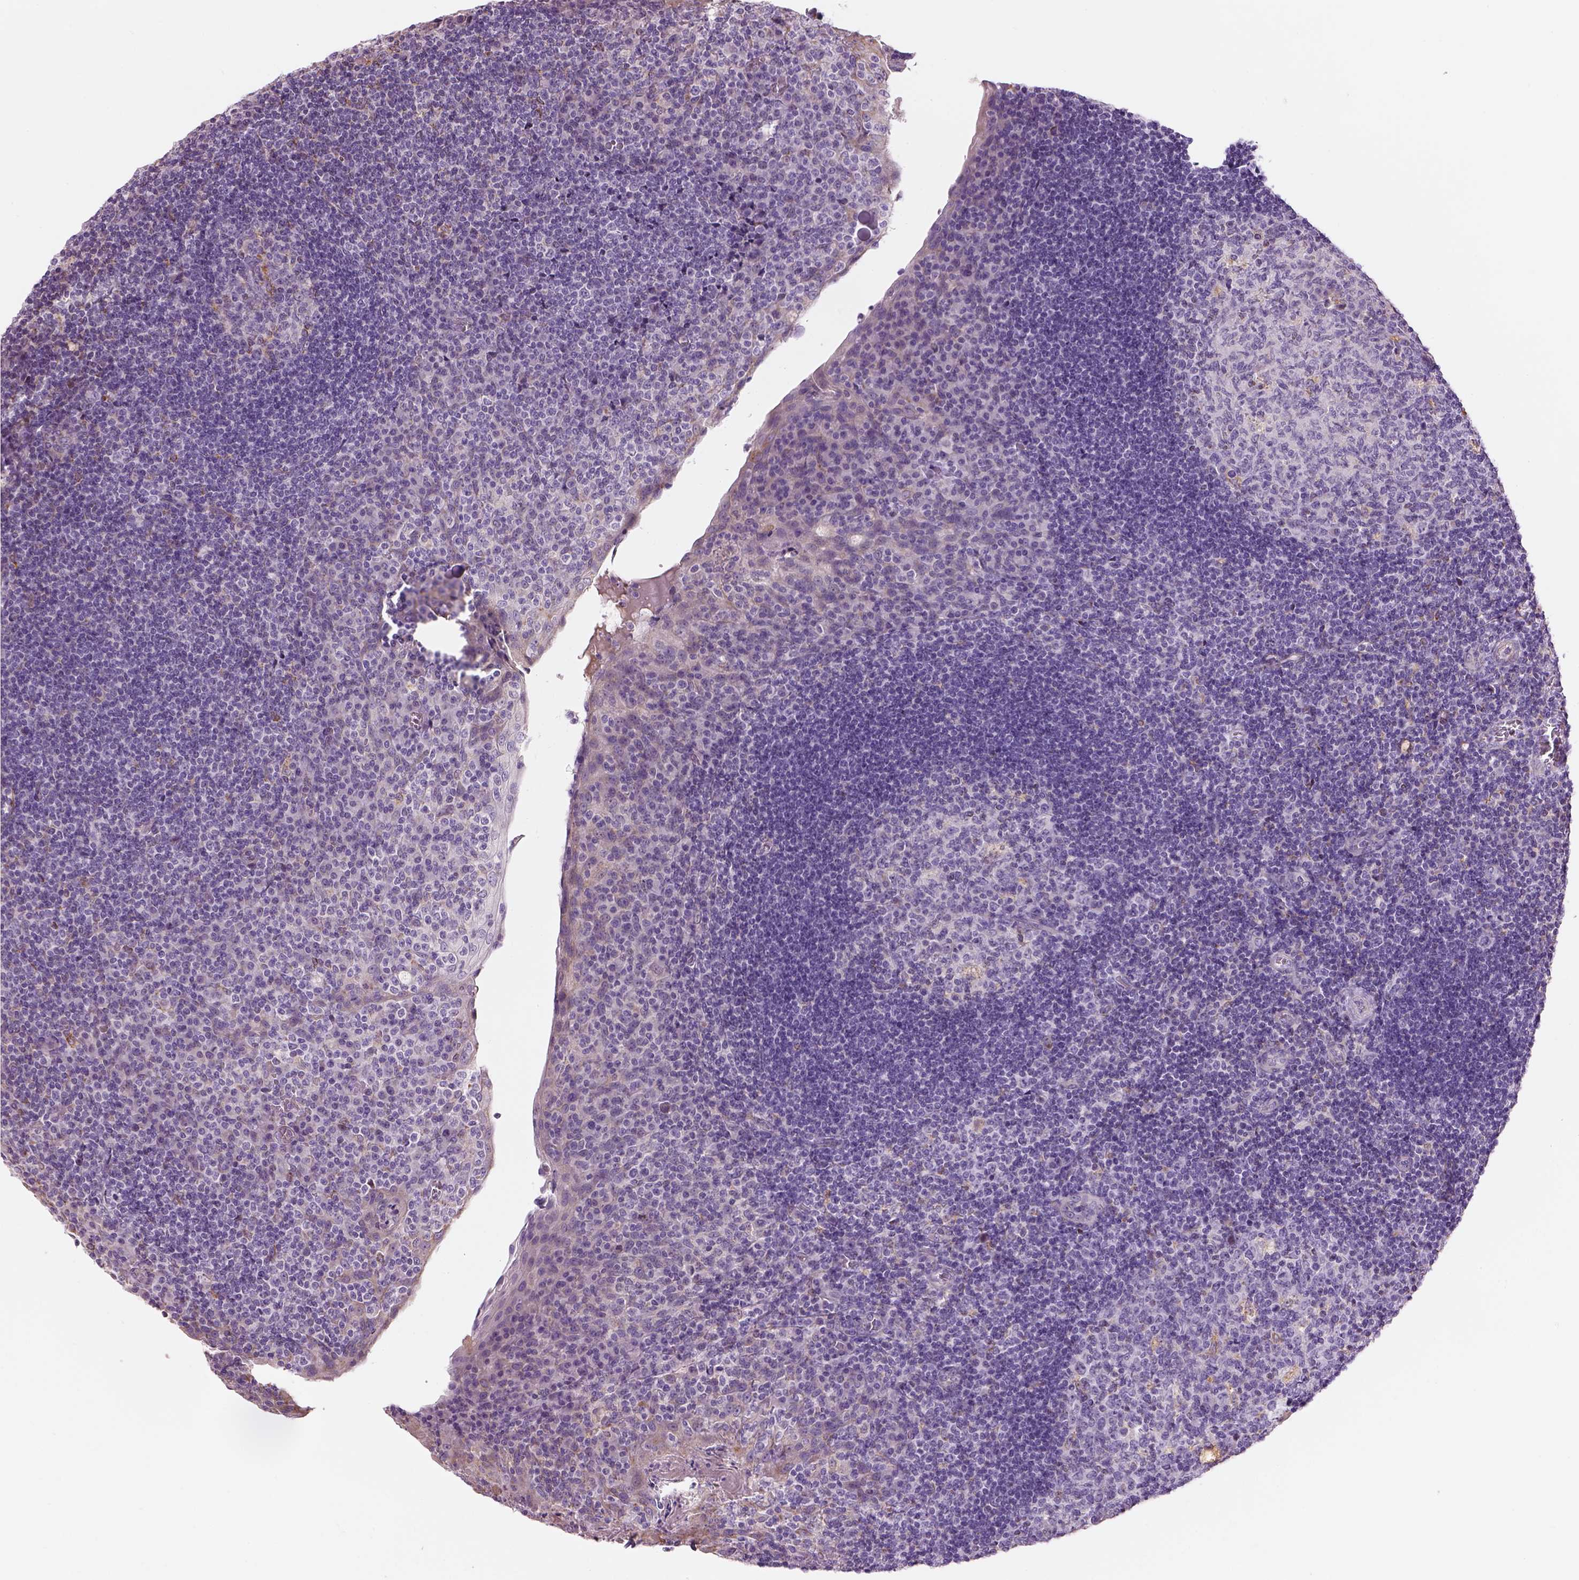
{"staining": {"intensity": "weak", "quantity": "<25%", "location": "cytoplasmic/membranous"}, "tissue": "tonsil", "cell_type": "Germinal center cells", "image_type": "normal", "snomed": [{"axis": "morphology", "description": "Normal tissue, NOS"}, {"axis": "topography", "description": "Tonsil"}], "caption": "This image is of normal tonsil stained with immunohistochemistry (IHC) to label a protein in brown with the nuclei are counter-stained blue. There is no expression in germinal center cells.", "gene": "IFT52", "patient": {"sex": "male", "age": 17}}